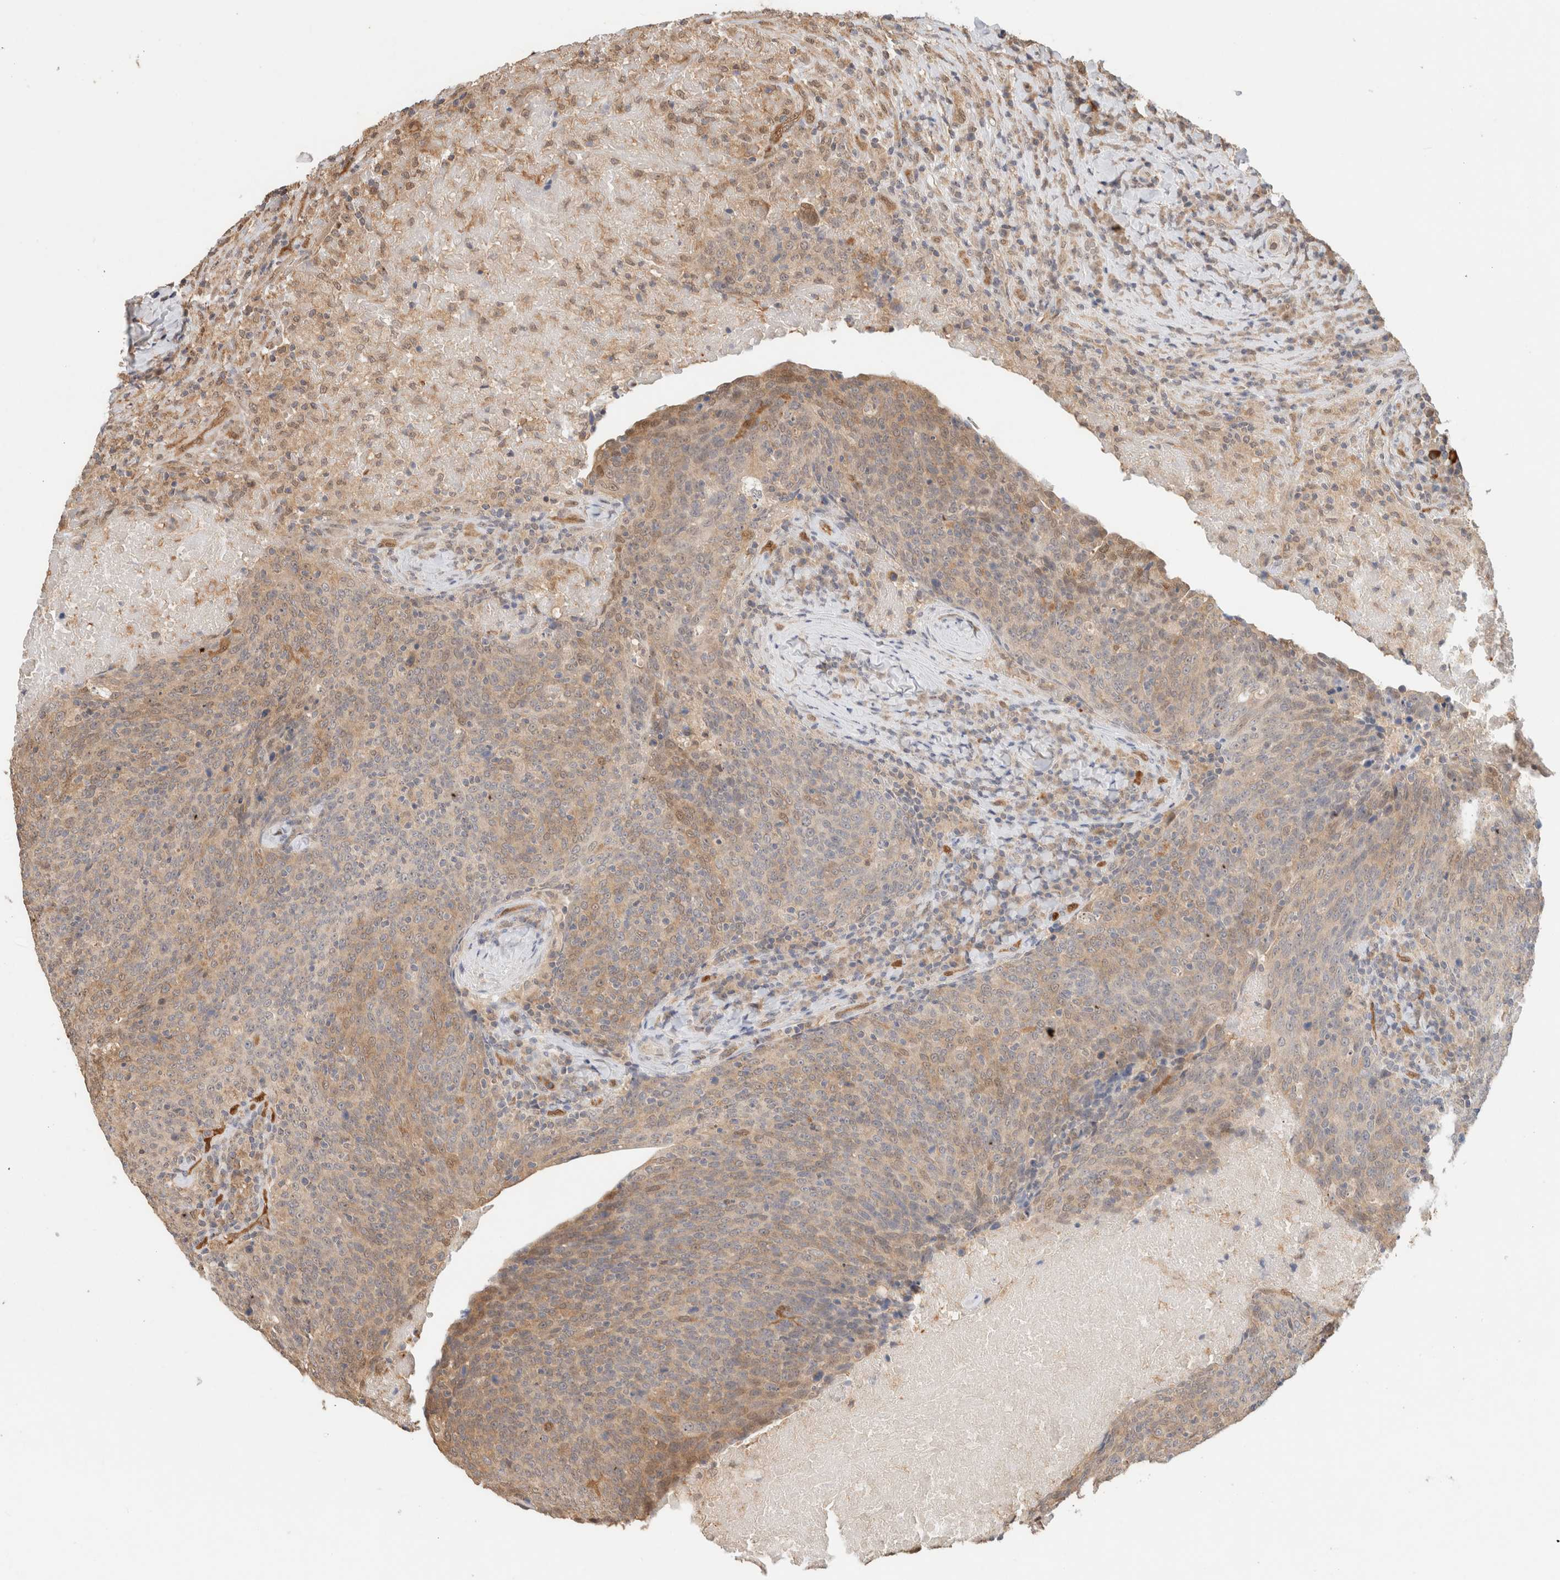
{"staining": {"intensity": "weak", "quantity": ">75%", "location": "cytoplasmic/membranous"}, "tissue": "head and neck cancer", "cell_type": "Tumor cells", "image_type": "cancer", "snomed": [{"axis": "morphology", "description": "Squamous cell carcinoma, NOS"}, {"axis": "morphology", "description": "Squamous cell carcinoma, metastatic, NOS"}, {"axis": "topography", "description": "Lymph node"}, {"axis": "topography", "description": "Head-Neck"}], "caption": "Brown immunohistochemical staining in human head and neck cancer reveals weak cytoplasmic/membranous expression in about >75% of tumor cells. Nuclei are stained in blue.", "gene": "CA13", "patient": {"sex": "male", "age": 62}}